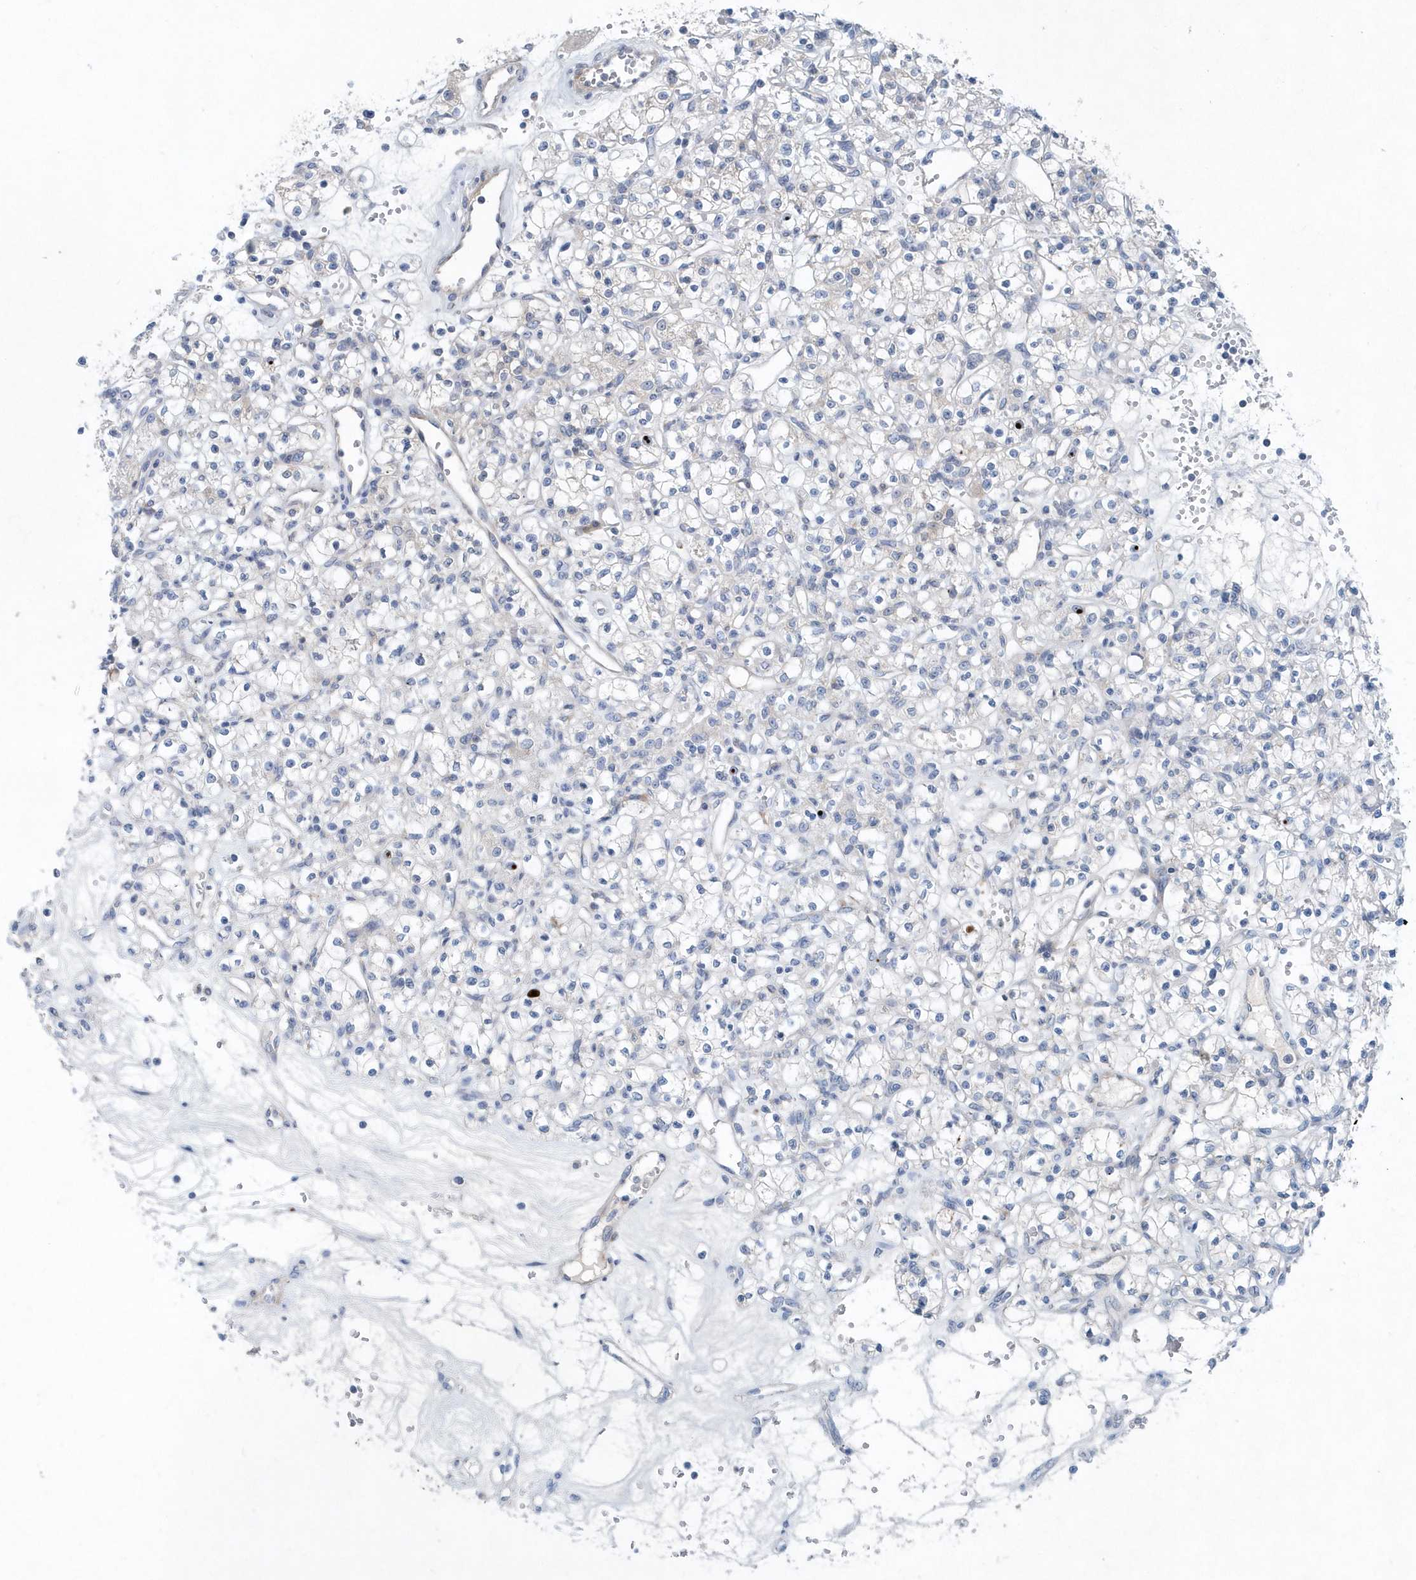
{"staining": {"intensity": "negative", "quantity": "none", "location": "none"}, "tissue": "renal cancer", "cell_type": "Tumor cells", "image_type": "cancer", "snomed": [{"axis": "morphology", "description": "Adenocarcinoma, NOS"}, {"axis": "topography", "description": "Kidney"}], "caption": "This is an immunohistochemistry histopathology image of human adenocarcinoma (renal). There is no expression in tumor cells.", "gene": "PFN2", "patient": {"sex": "female", "age": 59}}